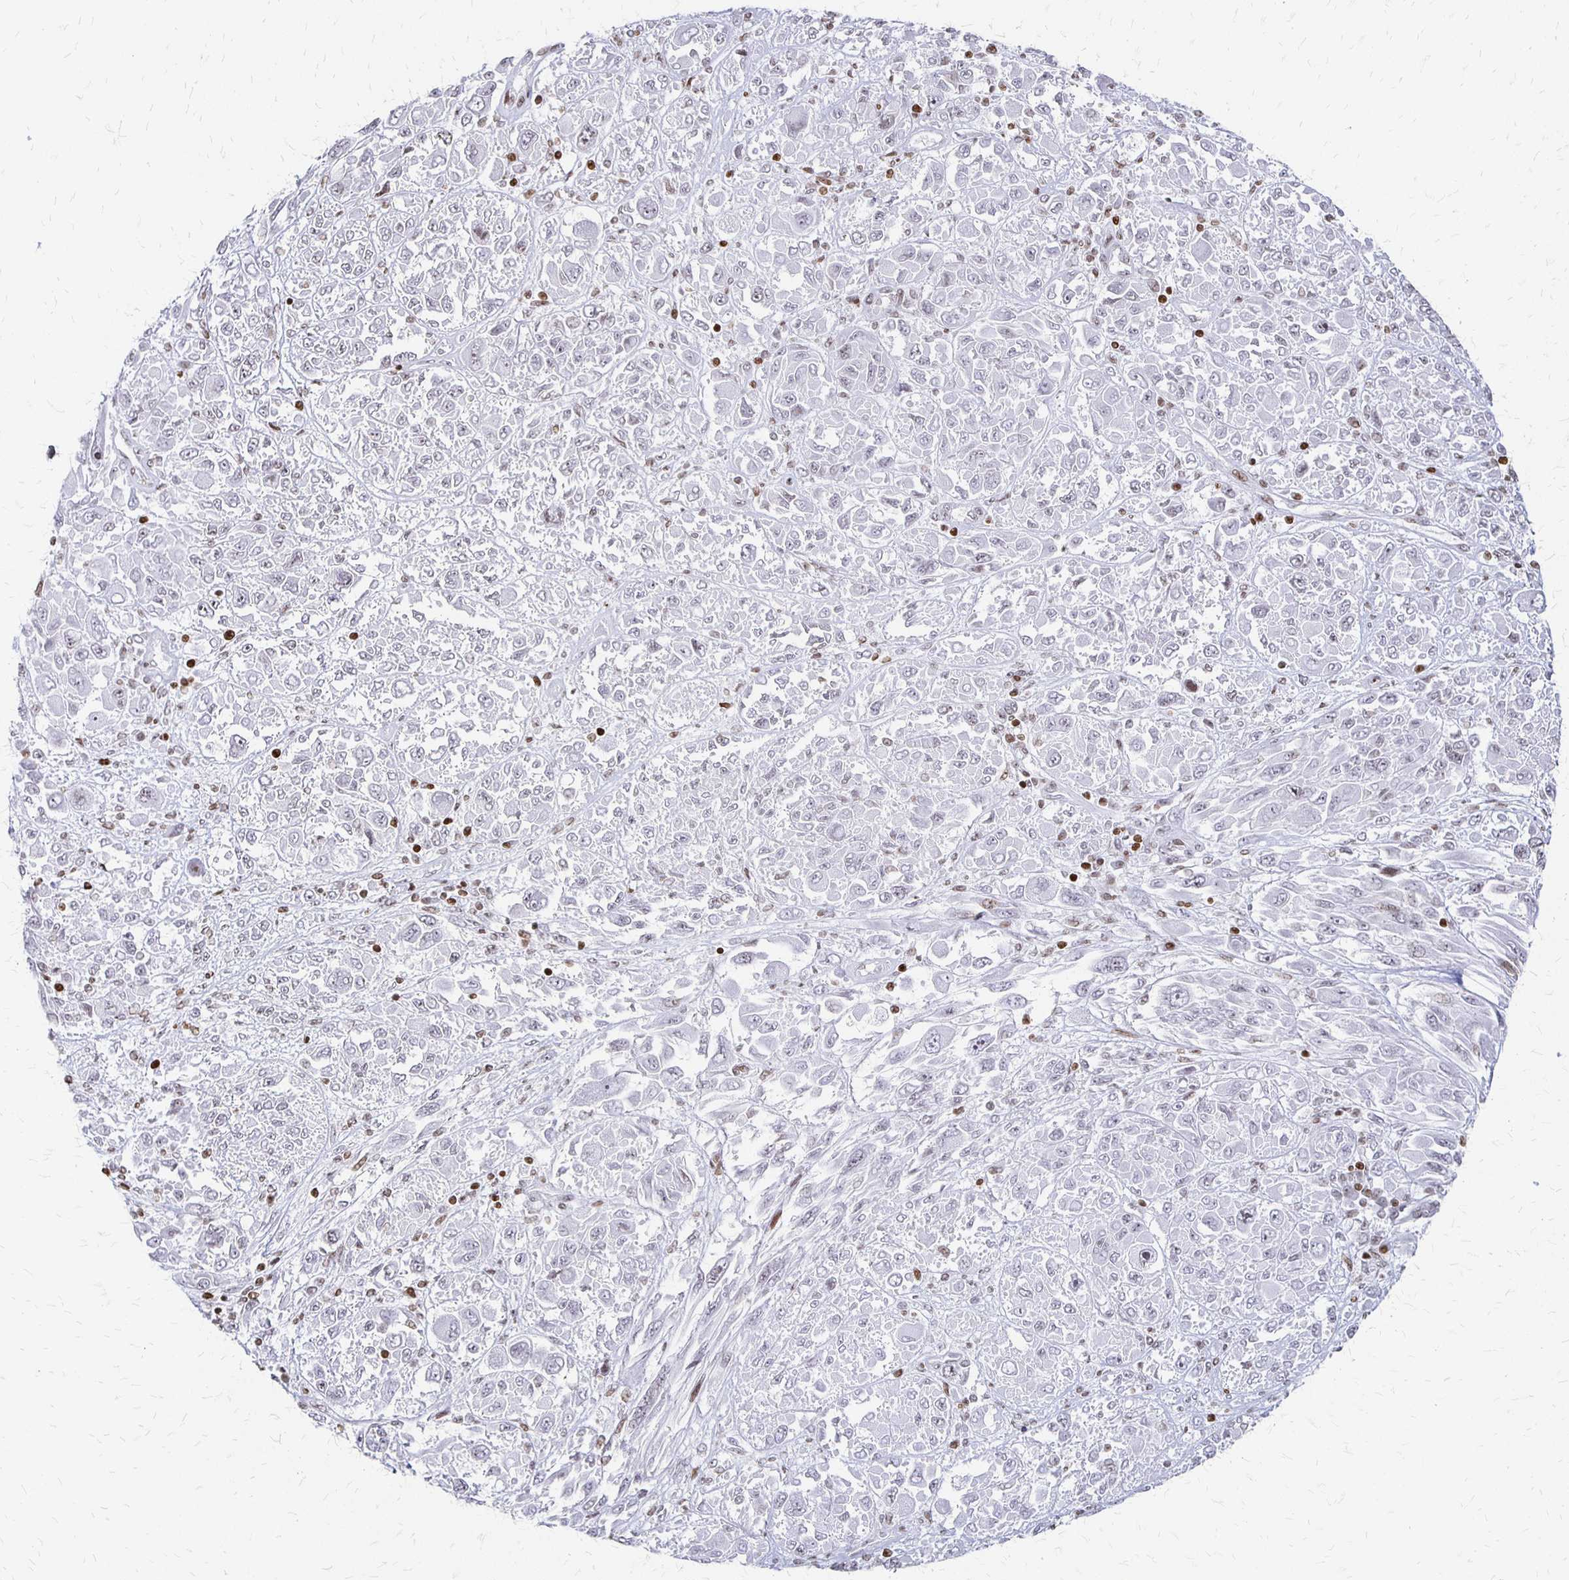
{"staining": {"intensity": "negative", "quantity": "none", "location": "none"}, "tissue": "melanoma", "cell_type": "Tumor cells", "image_type": "cancer", "snomed": [{"axis": "morphology", "description": "Malignant melanoma, NOS"}, {"axis": "topography", "description": "Skin"}], "caption": "Immunohistochemistry (IHC) micrograph of malignant melanoma stained for a protein (brown), which displays no positivity in tumor cells. (DAB (3,3'-diaminobenzidine) immunohistochemistry (IHC), high magnification).", "gene": "ZNF280C", "patient": {"sex": "female", "age": 91}}